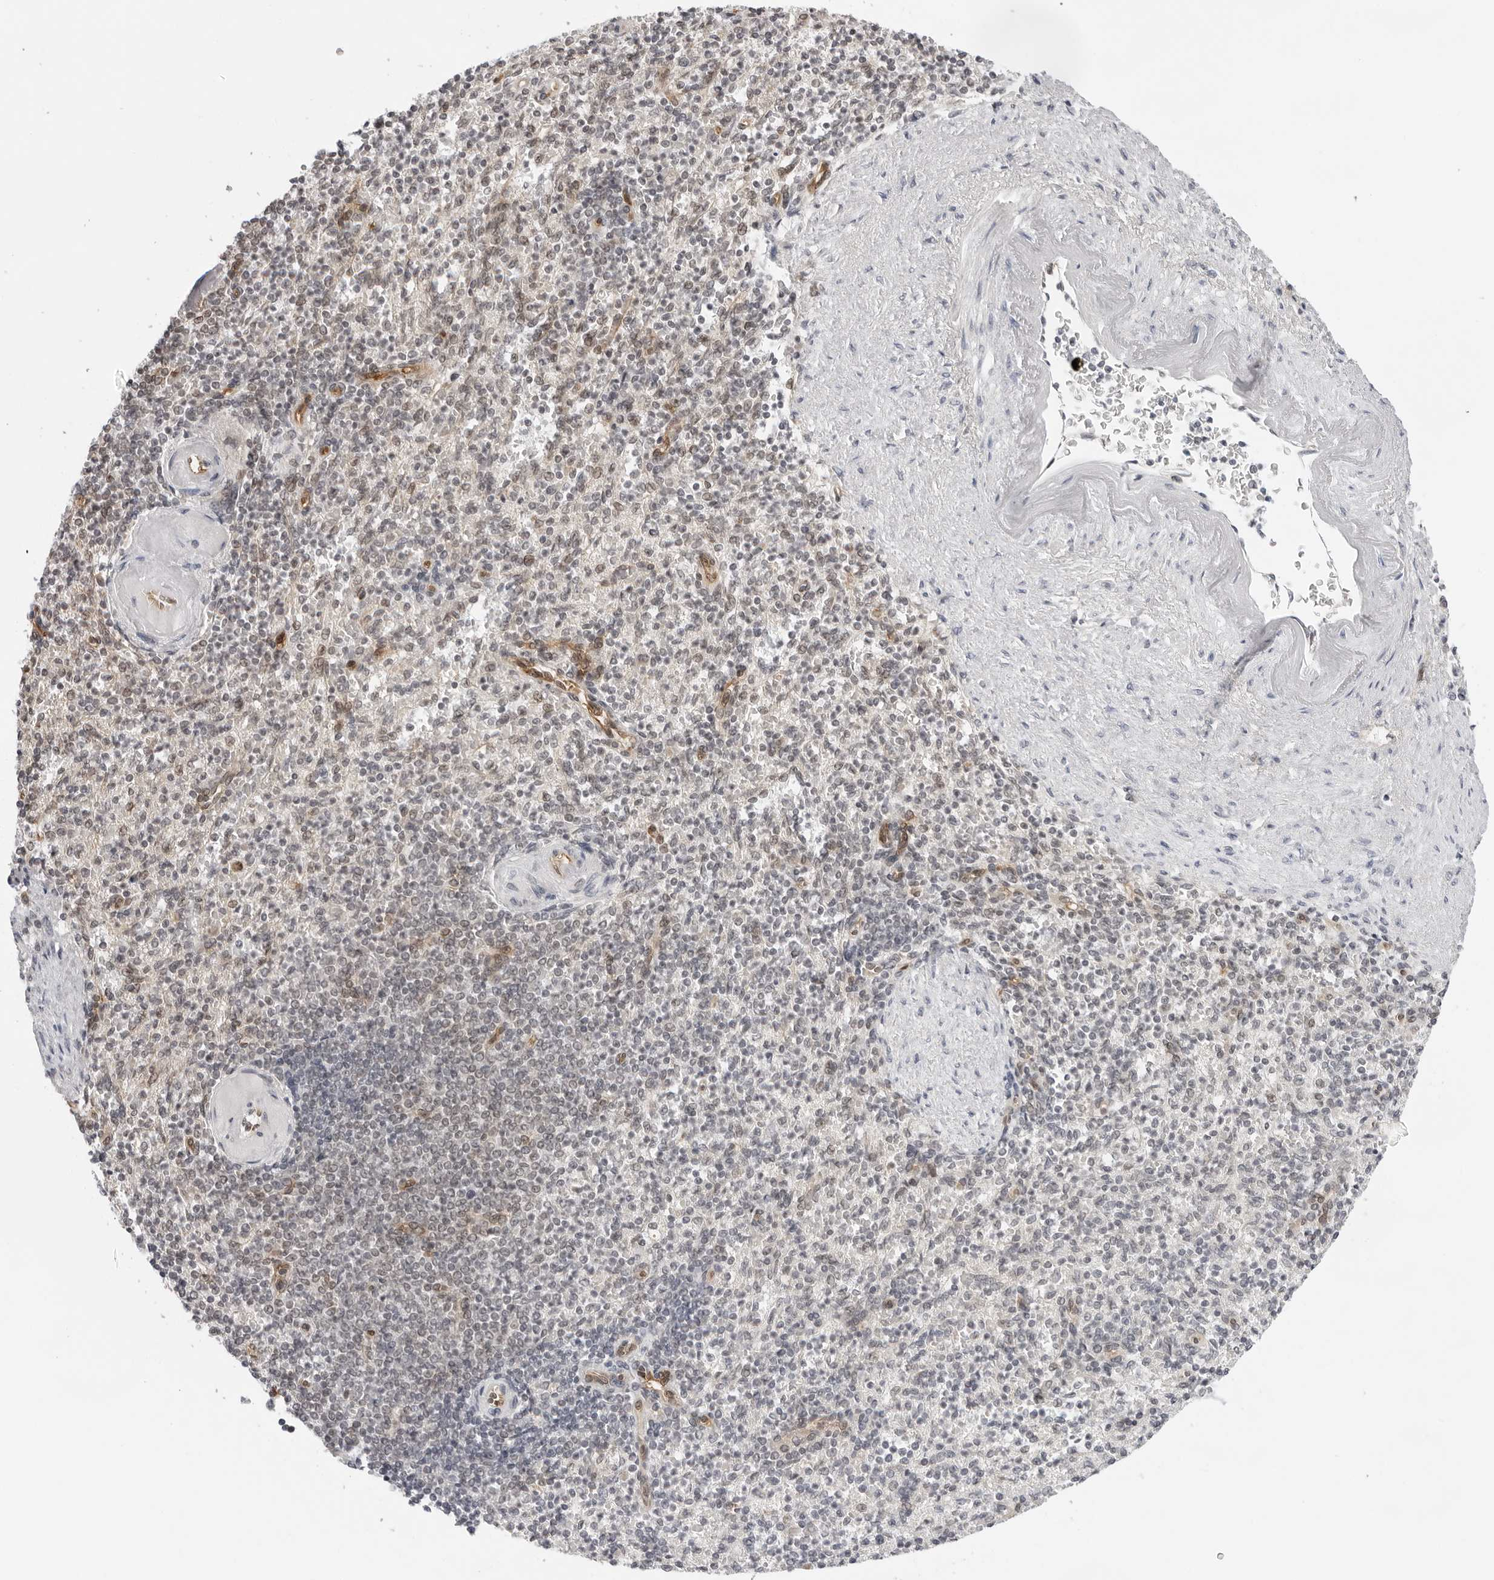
{"staining": {"intensity": "weak", "quantity": "<25%", "location": "nuclear"}, "tissue": "spleen", "cell_type": "Cells in red pulp", "image_type": "normal", "snomed": [{"axis": "morphology", "description": "Normal tissue, NOS"}, {"axis": "topography", "description": "Spleen"}], "caption": "DAB immunohistochemical staining of normal human spleen demonstrates no significant expression in cells in red pulp.", "gene": "ITGB3BP", "patient": {"sex": "female", "age": 74}}